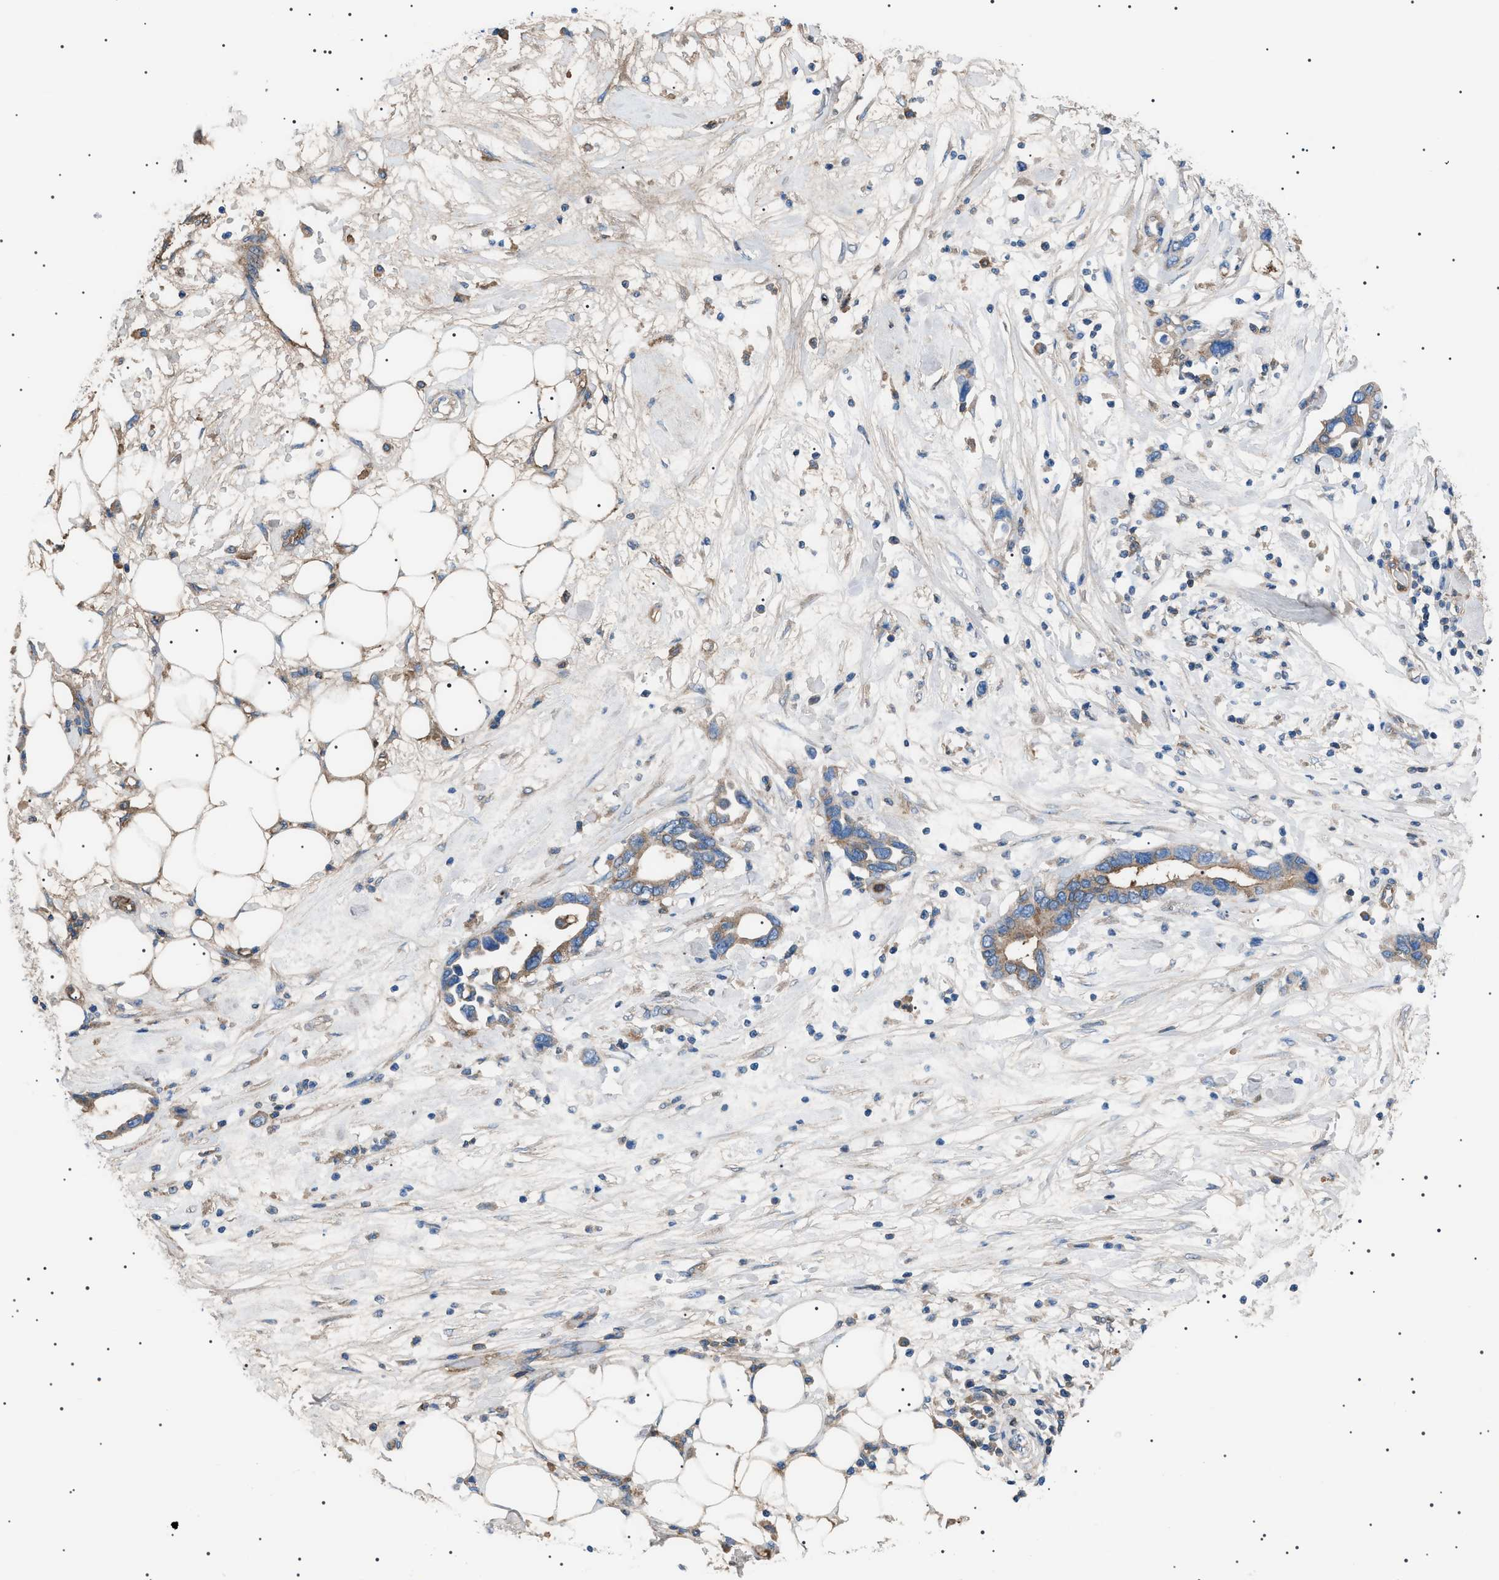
{"staining": {"intensity": "weak", "quantity": ">75%", "location": "cytoplasmic/membranous"}, "tissue": "pancreatic cancer", "cell_type": "Tumor cells", "image_type": "cancer", "snomed": [{"axis": "morphology", "description": "Adenocarcinoma, NOS"}, {"axis": "topography", "description": "Pancreas"}], "caption": "High-power microscopy captured an immunohistochemistry photomicrograph of adenocarcinoma (pancreatic), revealing weak cytoplasmic/membranous expression in approximately >75% of tumor cells. (DAB (3,3'-diaminobenzidine) = brown stain, brightfield microscopy at high magnification).", "gene": "LPA", "patient": {"sex": "female", "age": 57}}